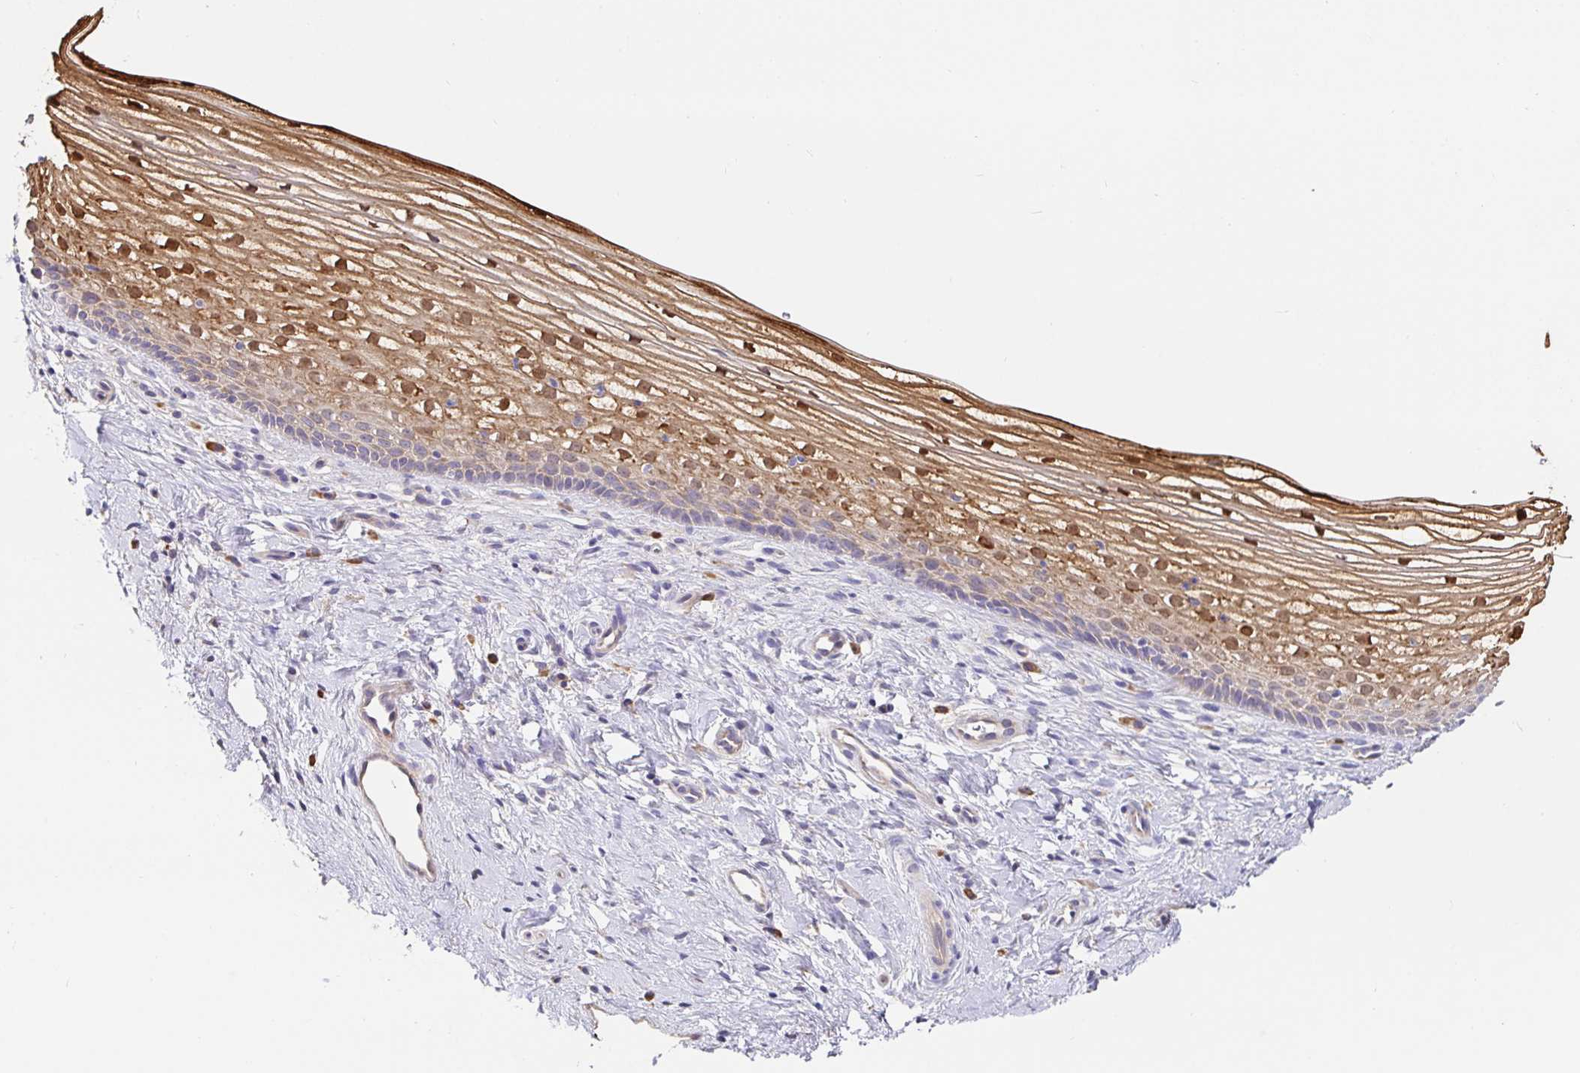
{"staining": {"intensity": "moderate", "quantity": "25%-75%", "location": "cytoplasmic/membranous,nuclear"}, "tissue": "vagina", "cell_type": "Squamous epithelial cells", "image_type": "normal", "snomed": [{"axis": "morphology", "description": "Normal tissue, NOS"}, {"axis": "topography", "description": "Vagina"}], "caption": "Protein staining of normal vagina shows moderate cytoplasmic/membranous,nuclear staining in about 25%-75% of squamous epithelial cells. (Stains: DAB in brown, nuclei in blue, Microscopy: brightfield microscopy at high magnification).", "gene": "PDPK1", "patient": {"sex": "female", "age": 51}}